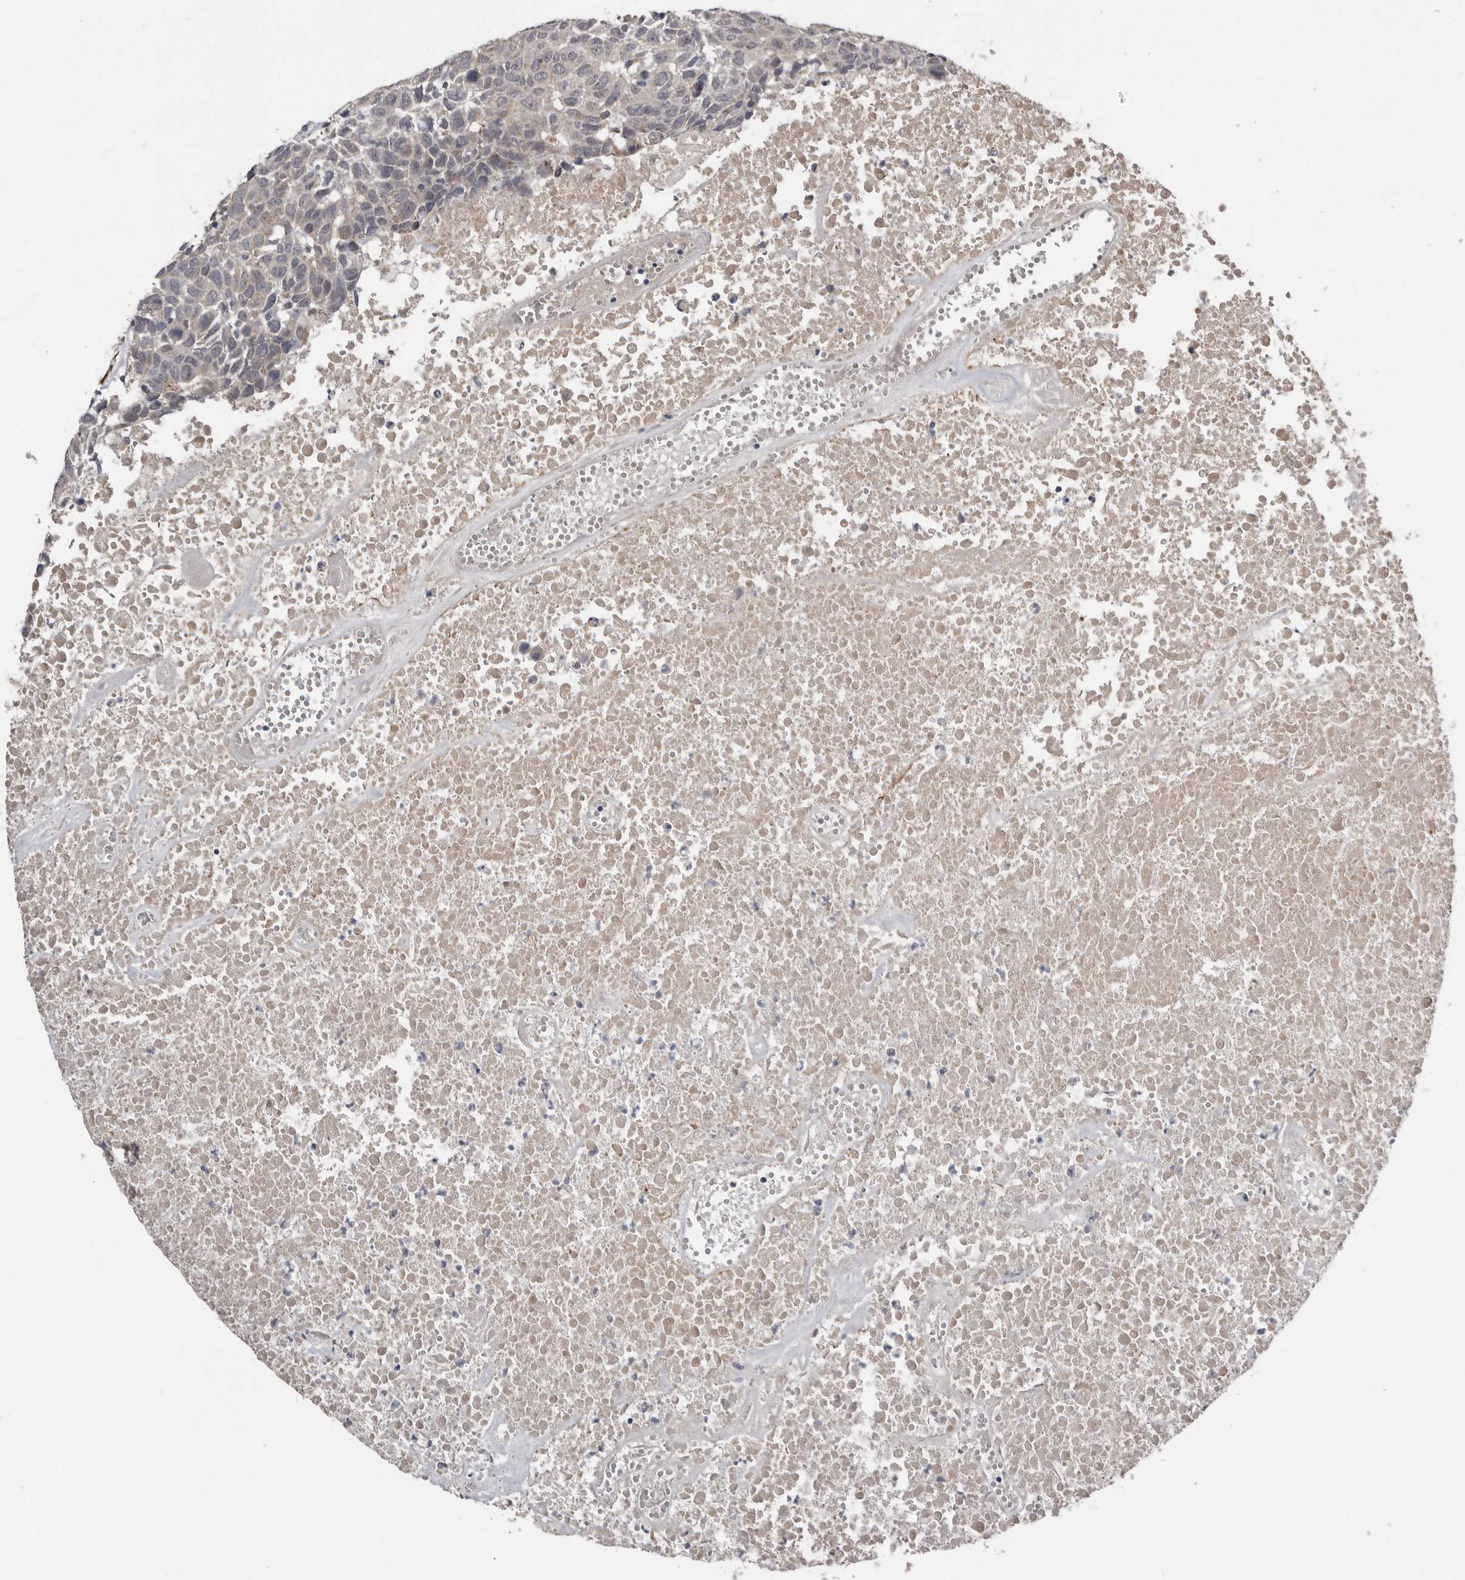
{"staining": {"intensity": "negative", "quantity": "none", "location": "none"}, "tissue": "head and neck cancer", "cell_type": "Tumor cells", "image_type": "cancer", "snomed": [{"axis": "morphology", "description": "Squamous cell carcinoma, NOS"}, {"axis": "topography", "description": "Head-Neck"}], "caption": "IHC of head and neck cancer (squamous cell carcinoma) exhibits no expression in tumor cells. Nuclei are stained in blue.", "gene": "RANBP17", "patient": {"sex": "male", "age": 66}}